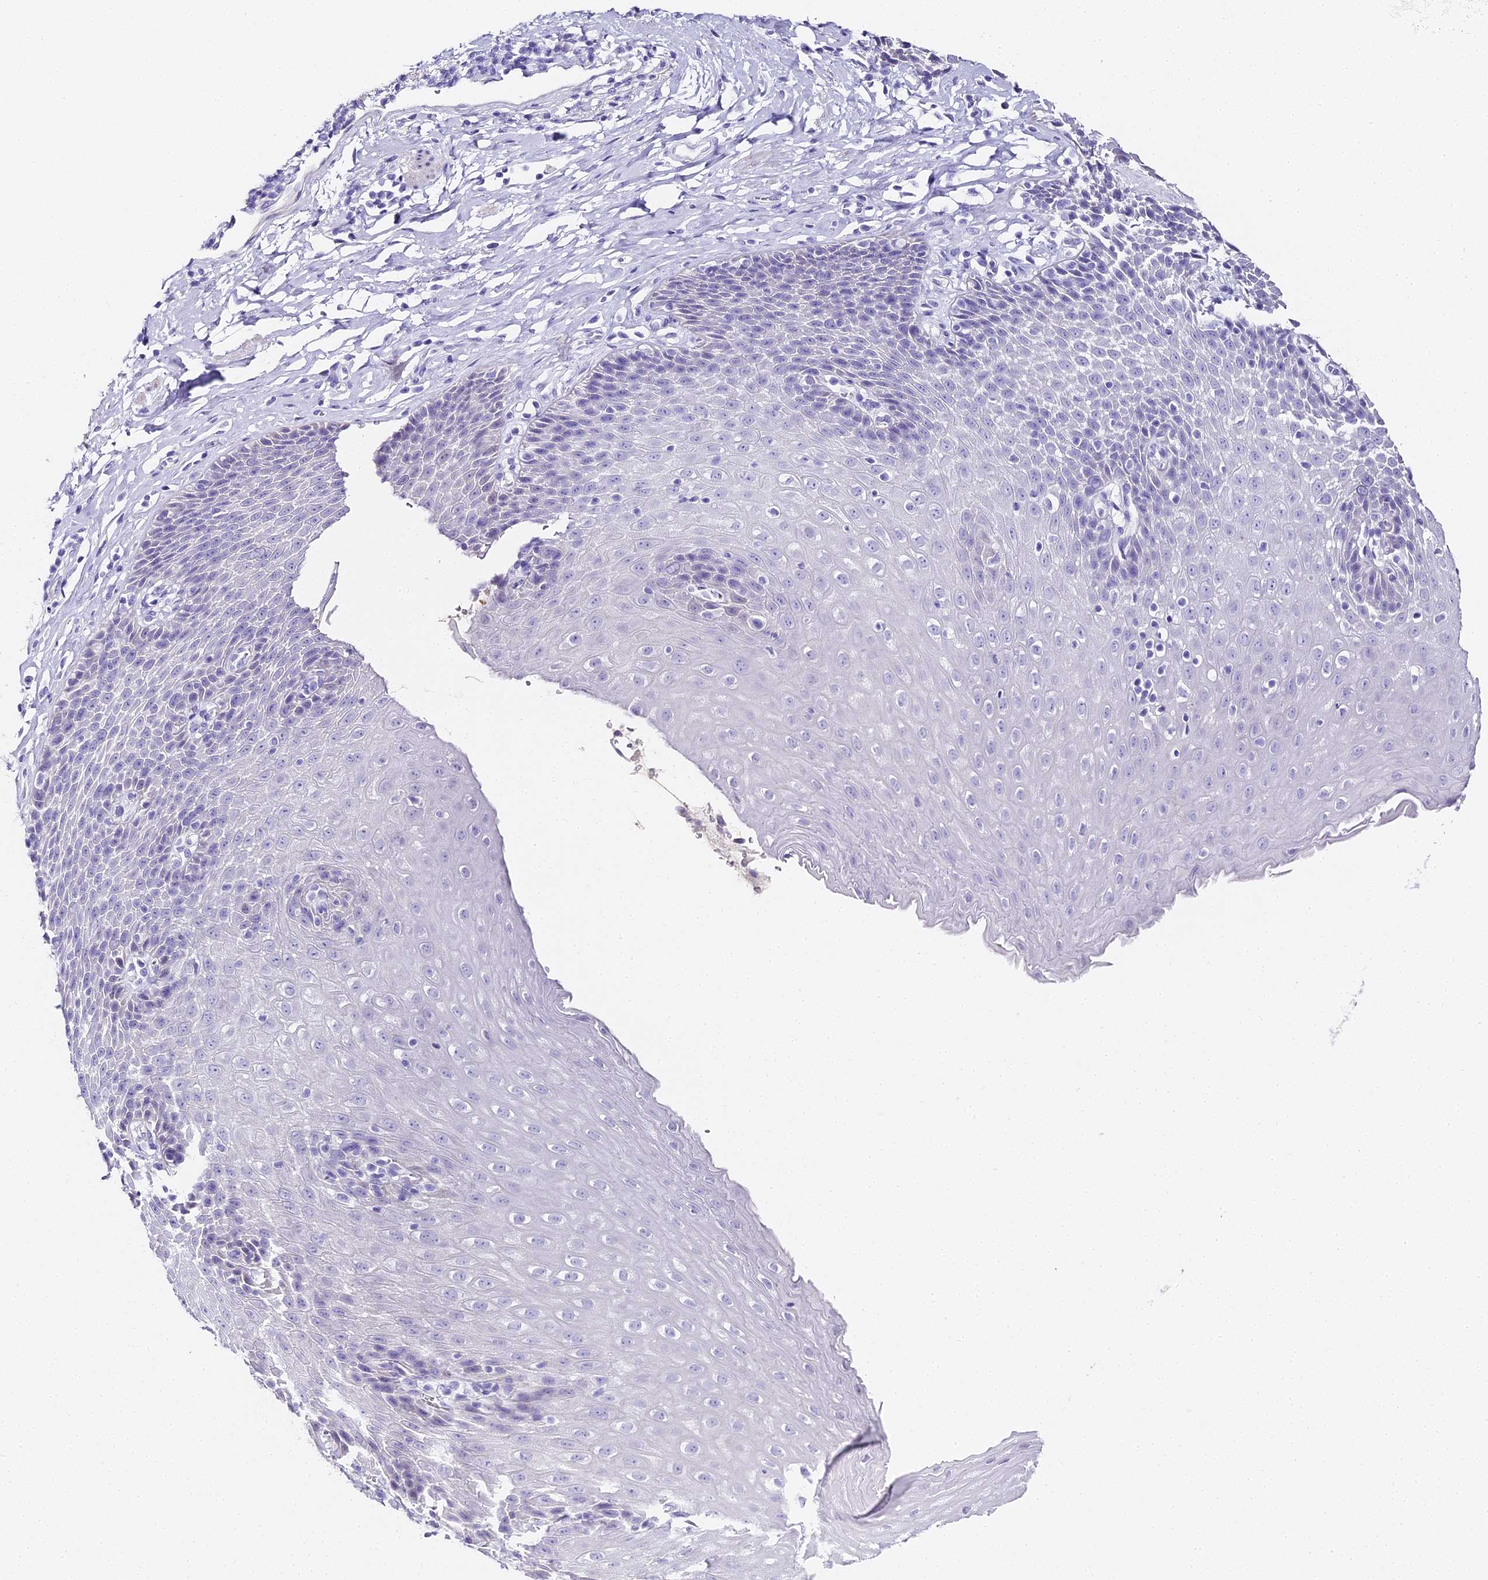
{"staining": {"intensity": "negative", "quantity": "none", "location": "none"}, "tissue": "esophagus", "cell_type": "Squamous epithelial cells", "image_type": "normal", "snomed": [{"axis": "morphology", "description": "Normal tissue, NOS"}, {"axis": "topography", "description": "Esophagus"}], "caption": "The photomicrograph displays no significant staining in squamous epithelial cells of esophagus.", "gene": "ABHD14A", "patient": {"sex": "female", "age": 61}}